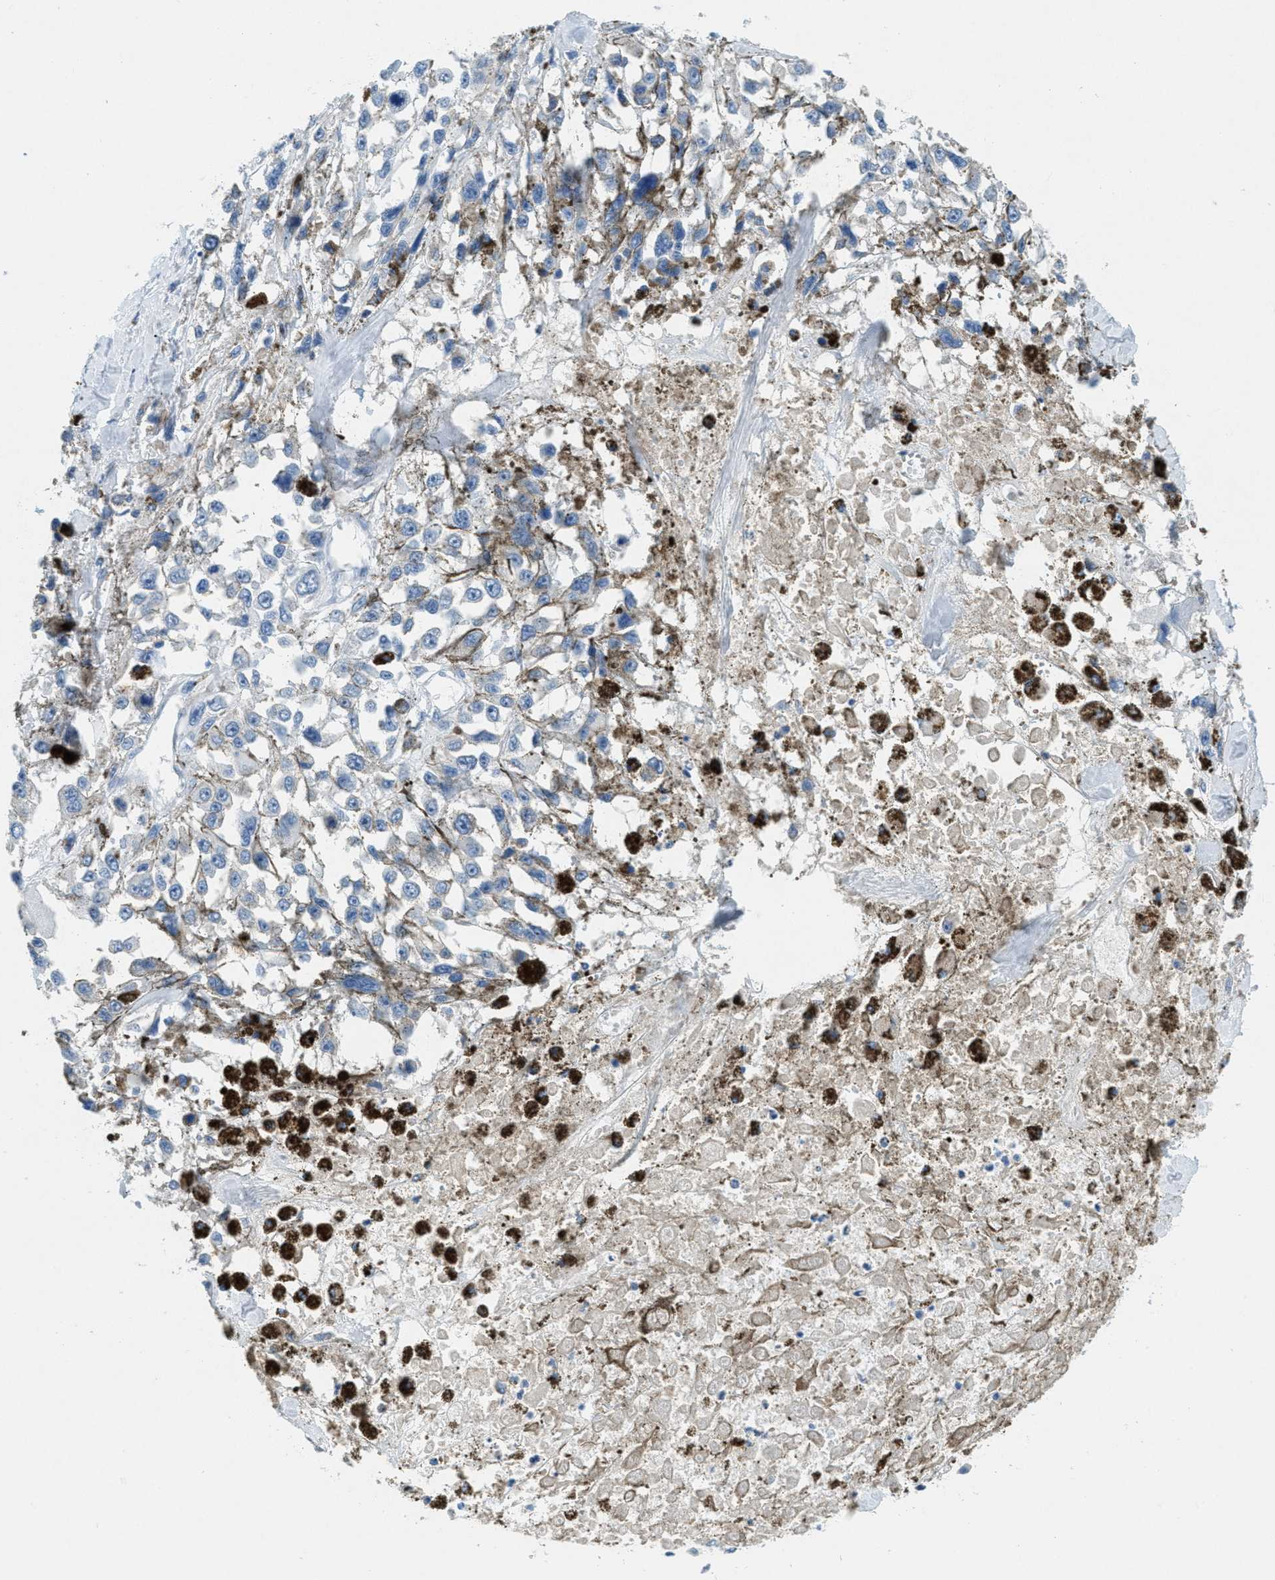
{"staining": {"intensity": "negative", "quantity": "none", "location": "none"}, "tissue": "melanoma", "cell_type": "Tumor cells", "image_type": "cancer", "snomed": [{"axis": "morphology", "description": "Malignant melanoma, Metastatic site"}, {"axis": "topography", "description": "Lymph node"}], "caption": "This is an immunohistochemistry (IHC) image of melanoma. There is no staining in tumor cells.", "gene": "A2M", "patient": {"sex": "male", "age": 59}}